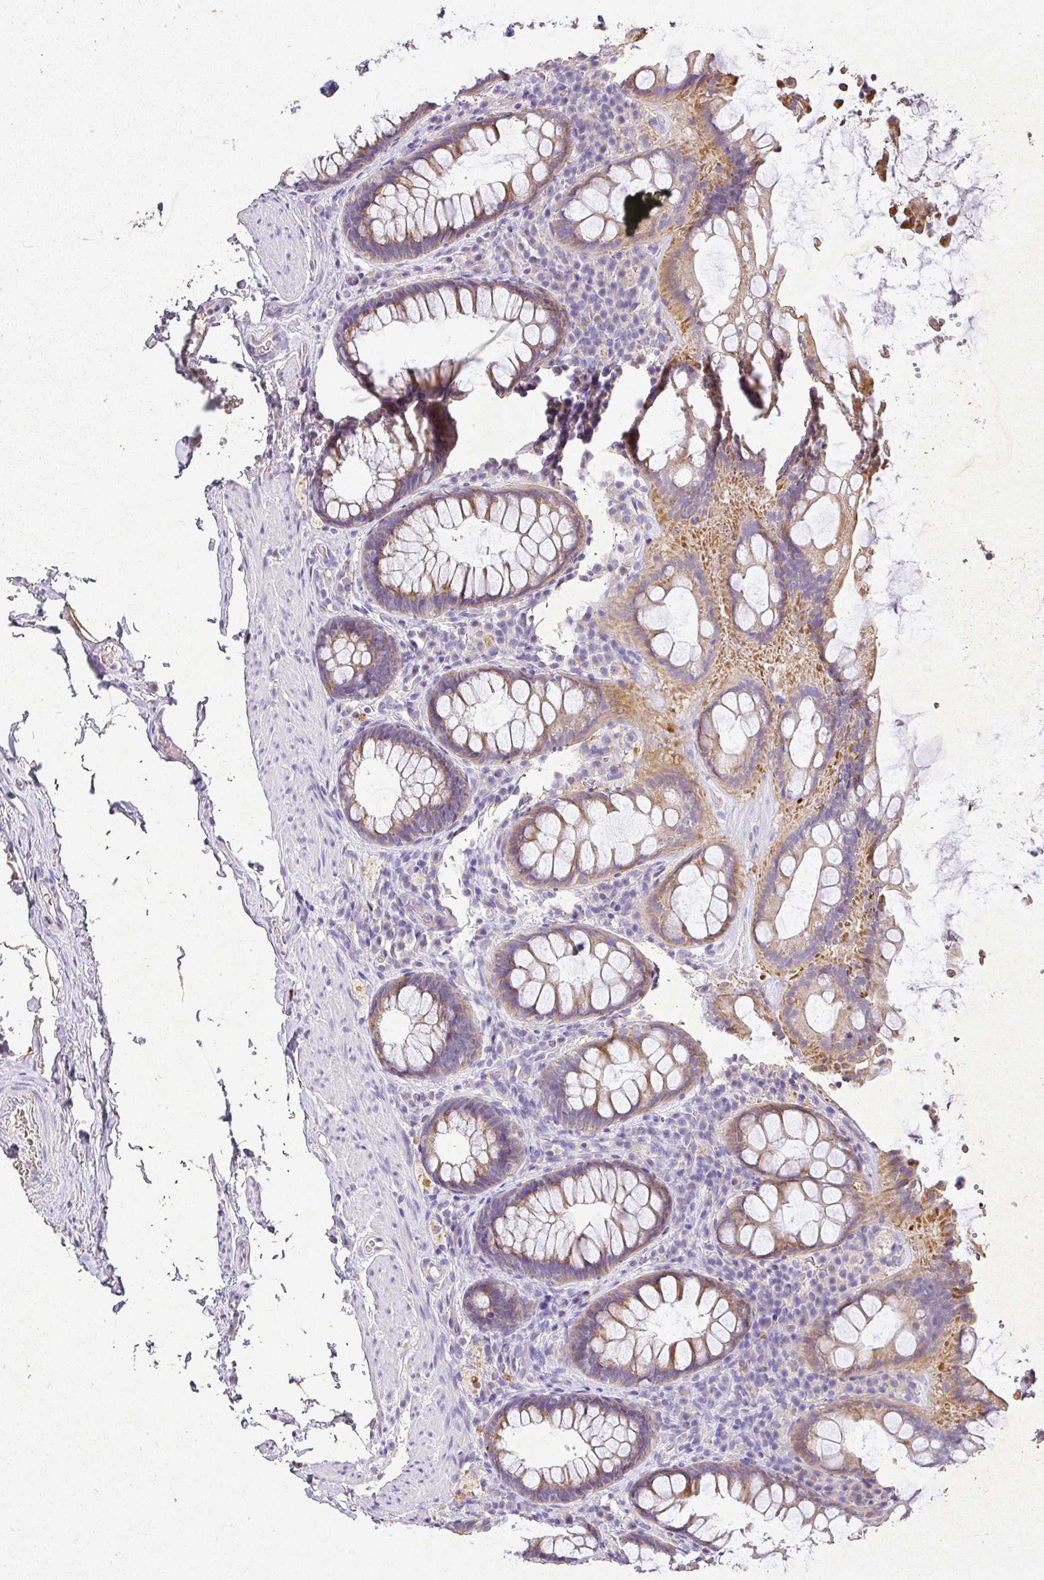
{"staining": {"intensity": "moderate", "quantity": ">75%", "location": "cytoplasmic/membranous"}, "tissue": "rectum", "cell_type": "Glandular cells", "image_type": "normal", "snomed": [{"axis": "morphology", "description": "Normal tissue, NOS"}, {"axis": "topography", "description": "Rectum"}], "caption": "Immunohistochemical staining of normal human rectum demonstrates >75% levels of moderate cytoplasmic/membranous protein staining in approximately >75% of glandular cells. (IHC, brightfield microscopy, high magnification).", "gene": "RPS2", "patient": {"sex": "female", "age": 69}}